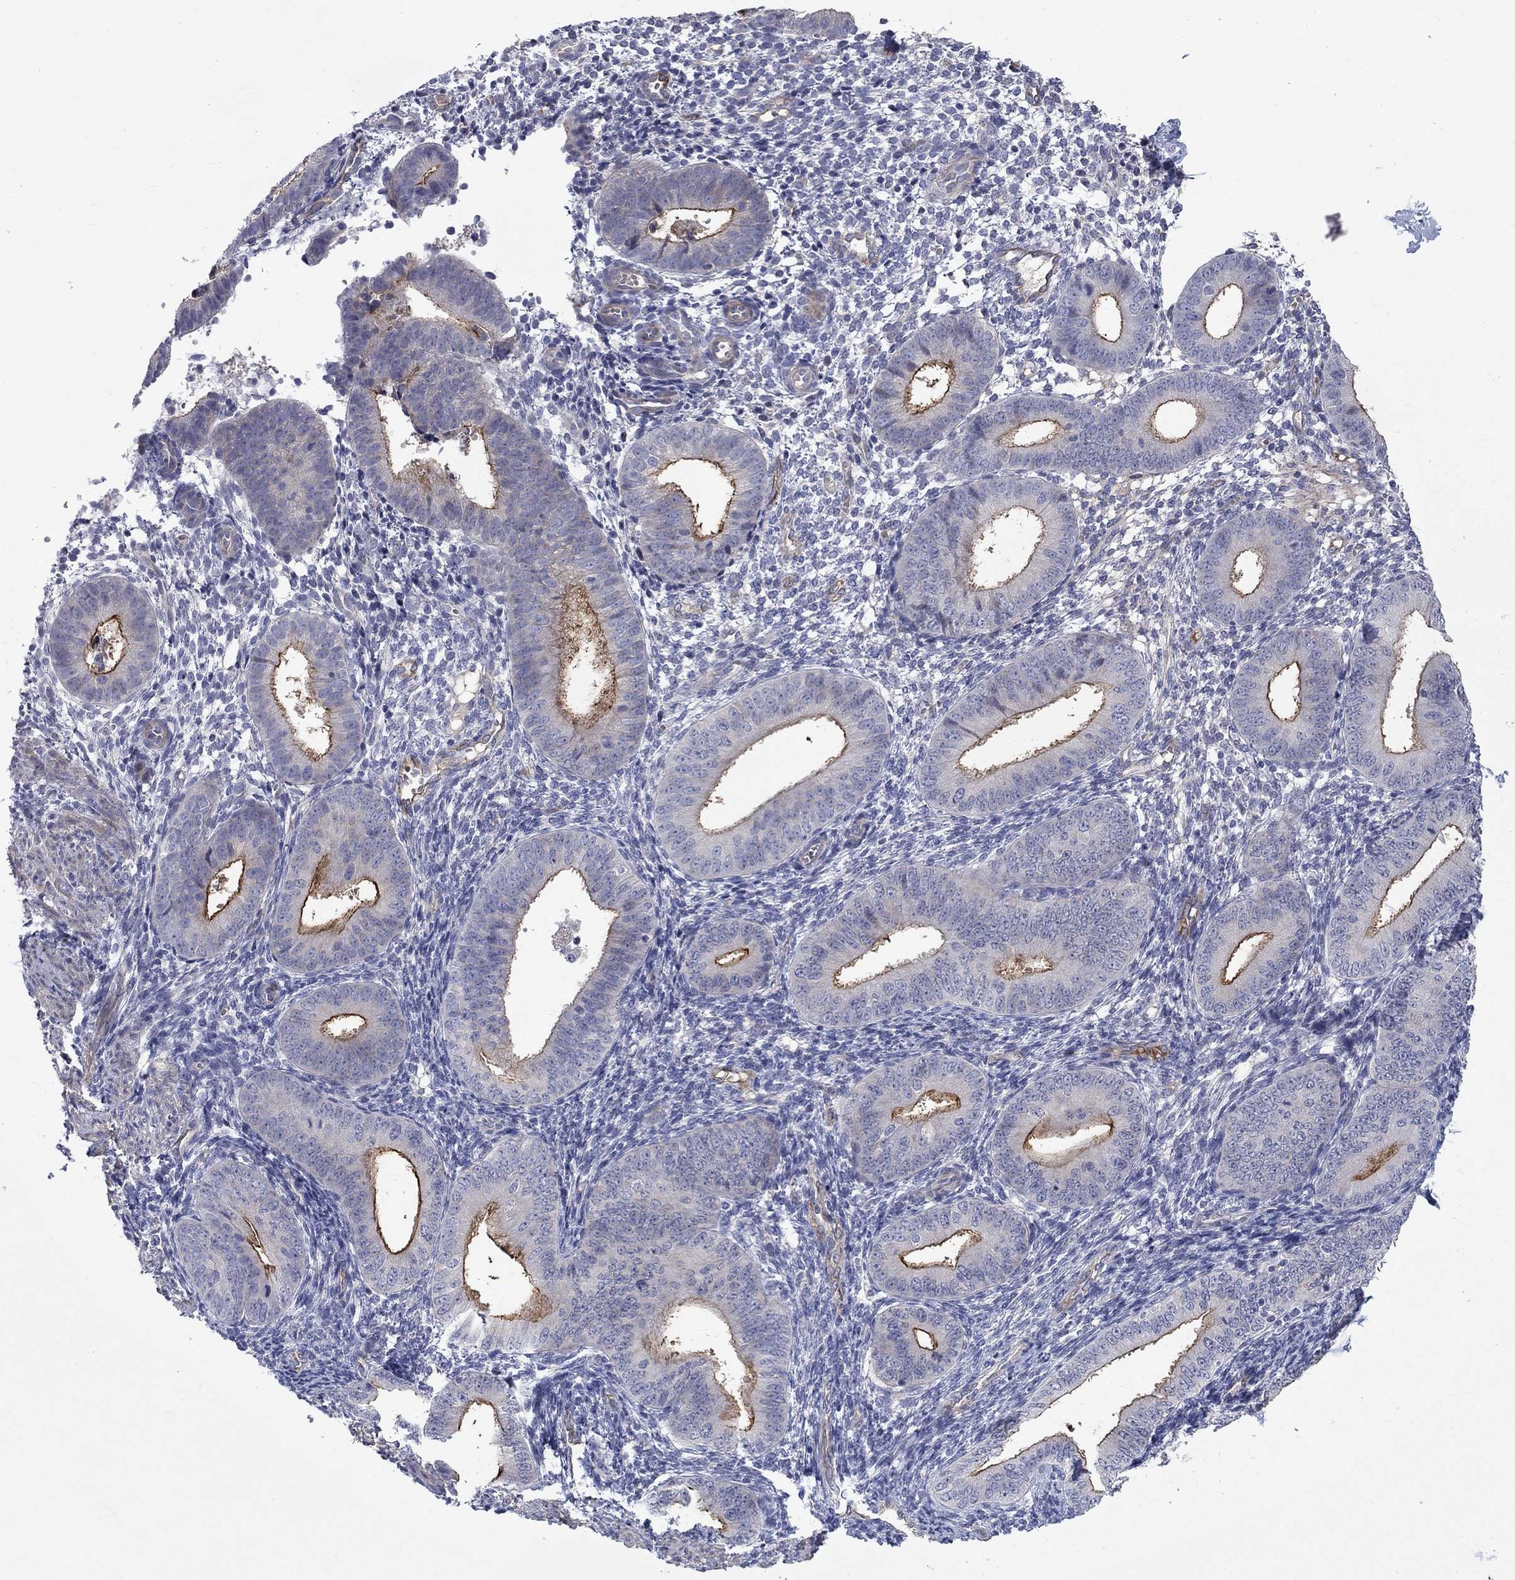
{"staining": {"intensity": "negative", "quantity": "none", "location": "none"}, "tissue": "endometrium", "cell_type": "Cells in endometrial stroma", "image_type": "normal", "snomed": [{"axis": "morphology", "description": "Normal tissue, NOS"}, {"axis": "topography", "description": "Endometrium"}], "caption": "Protein analysis of unremarkable endometrium shows no significant expression in cells in endometrial stroma. Brightfield microscopy of IHC stained with DAB (3,3'-diaminobenzidine) (brown) and hematoxylin (blue), captured at high magnification.", "gene": "SLC1A1", "patient": {"sex": "female", "age": 39}}